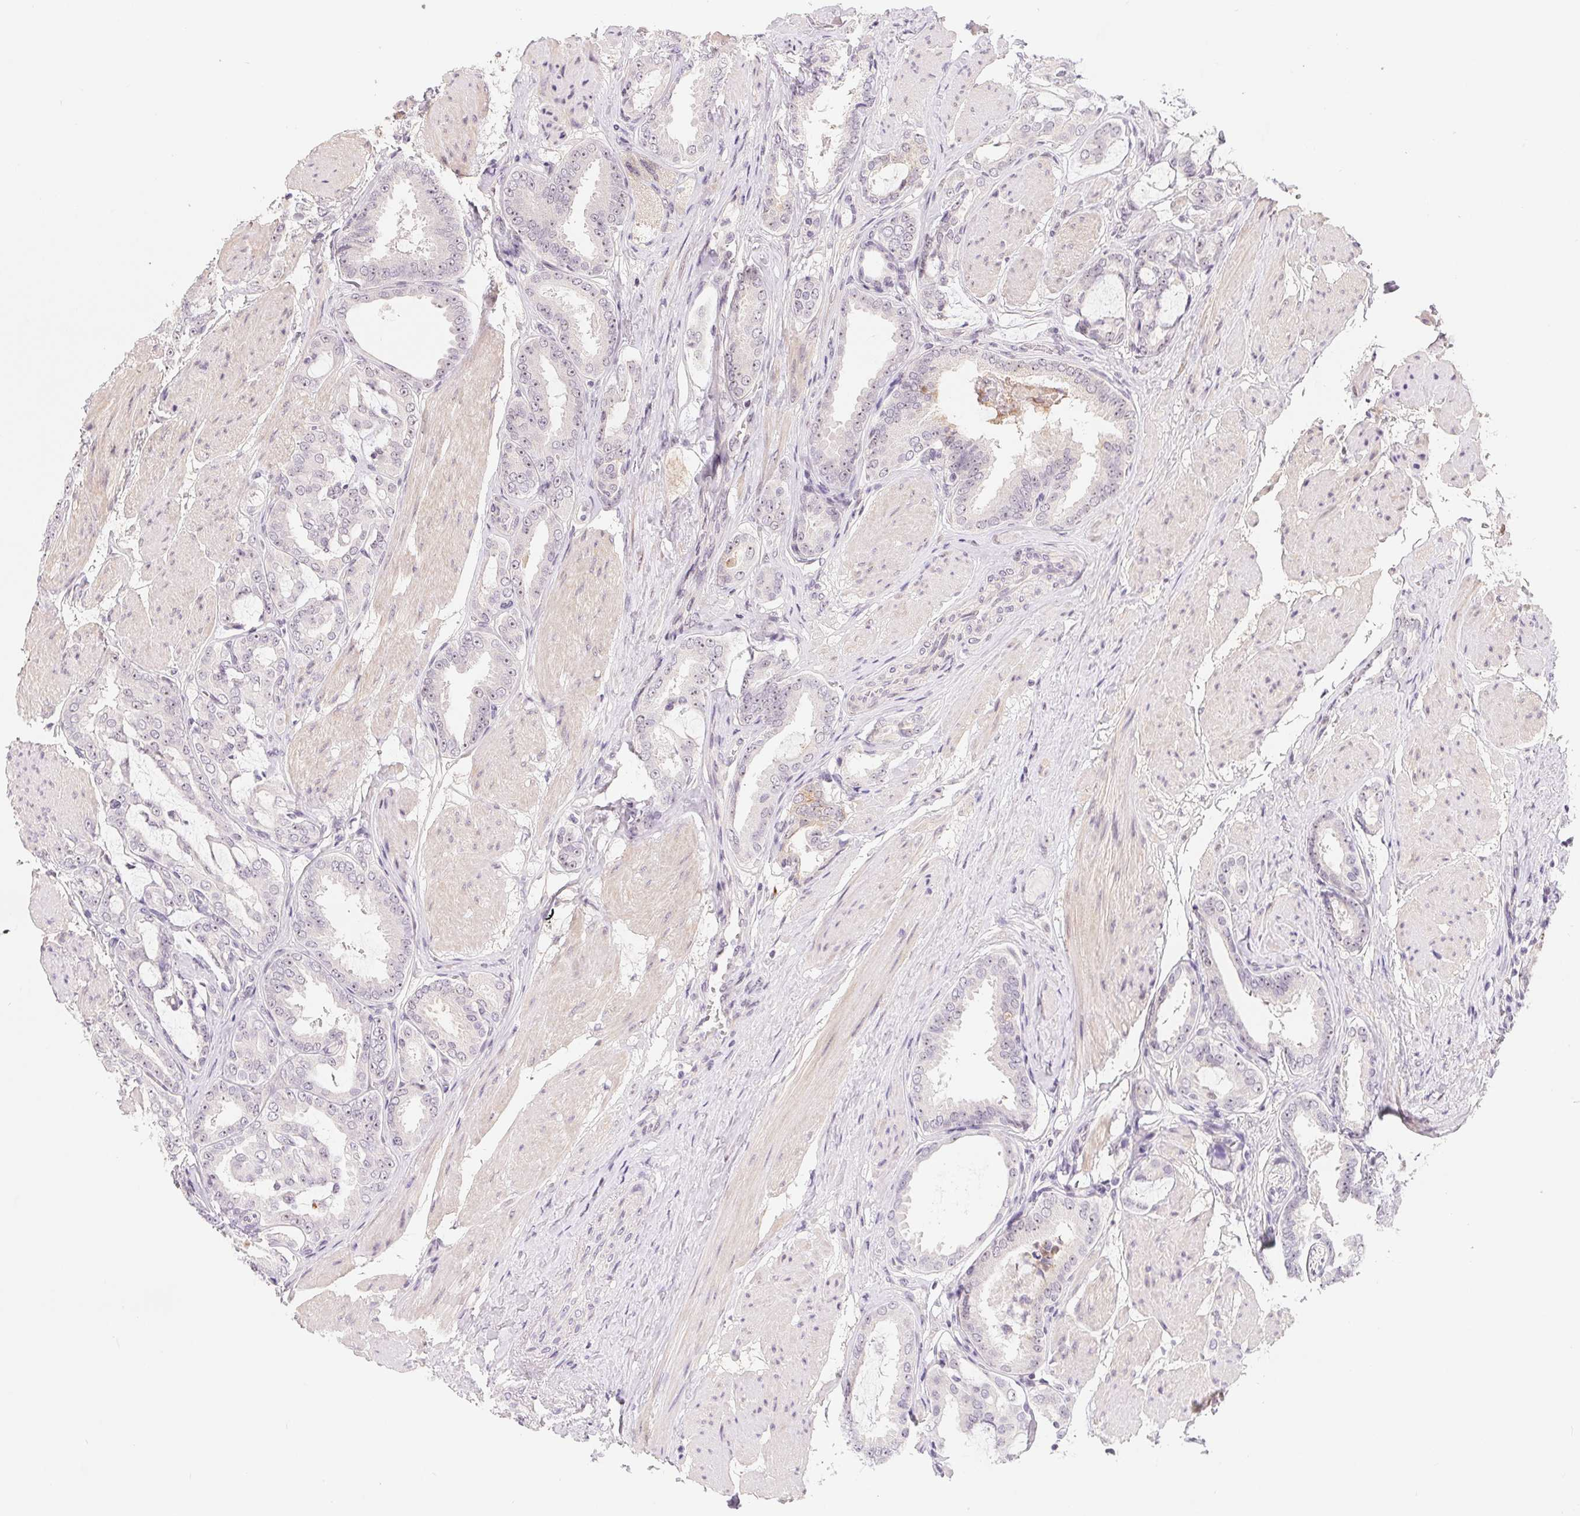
{"staining": {"intensity": "negative", "quantity": "none", "location": "none"}, "tissue": "prostate cancer", "cell_type": "Tumor cells", "image_type": "cancer", "snomed": [{"axis": "morphology", "description": "Adenocarcinoma, High grade"}, {"axis": "topography", "description": "Prostate"}], "caption": "IHC photomicrograph of high-grade adenocarcinoma (prostate) stained for a protein (brown), which reveals no expression in tumor cells.", "gene": "LCA5L", "patient": {"sex": "male", "age": 63}}